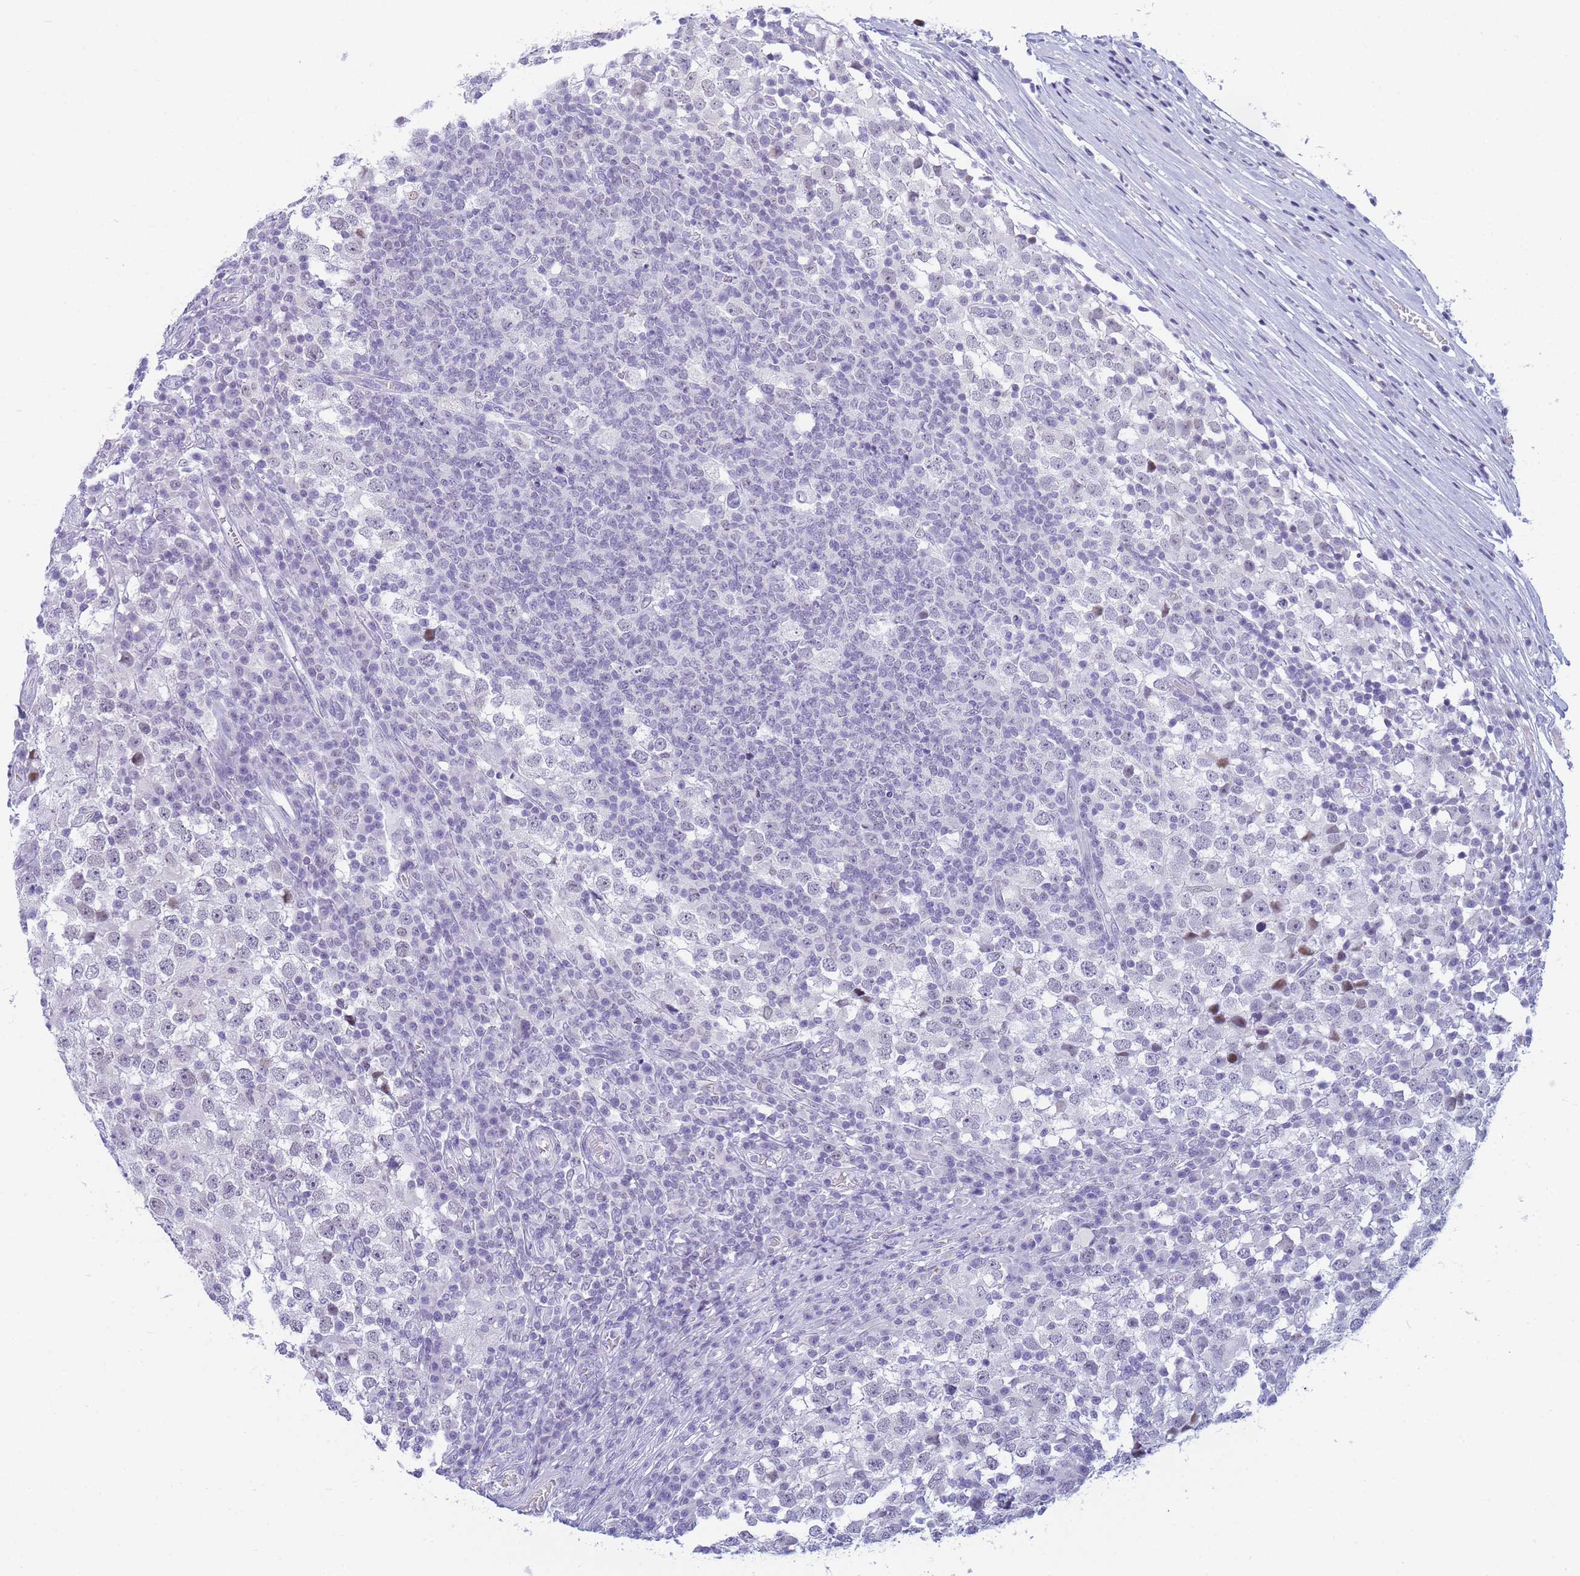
{"staining": {"intensity": "negative", "quantity": "none", "location": "none"}, "tissue": "testis cancer", "cell_type": "Tumor cells", "image_type": "cancer", "snomed": [{"axis": "morphology", "description": "Seminoma, NOS"}, {"axis": "topography", "description": "Testis"}], "caption": "Testis cancer was stained to show a protein in brown. There is no significant expression in tumor cells.", "gene": "SNX20", "patient": {"sex": "male", "age": 65}}